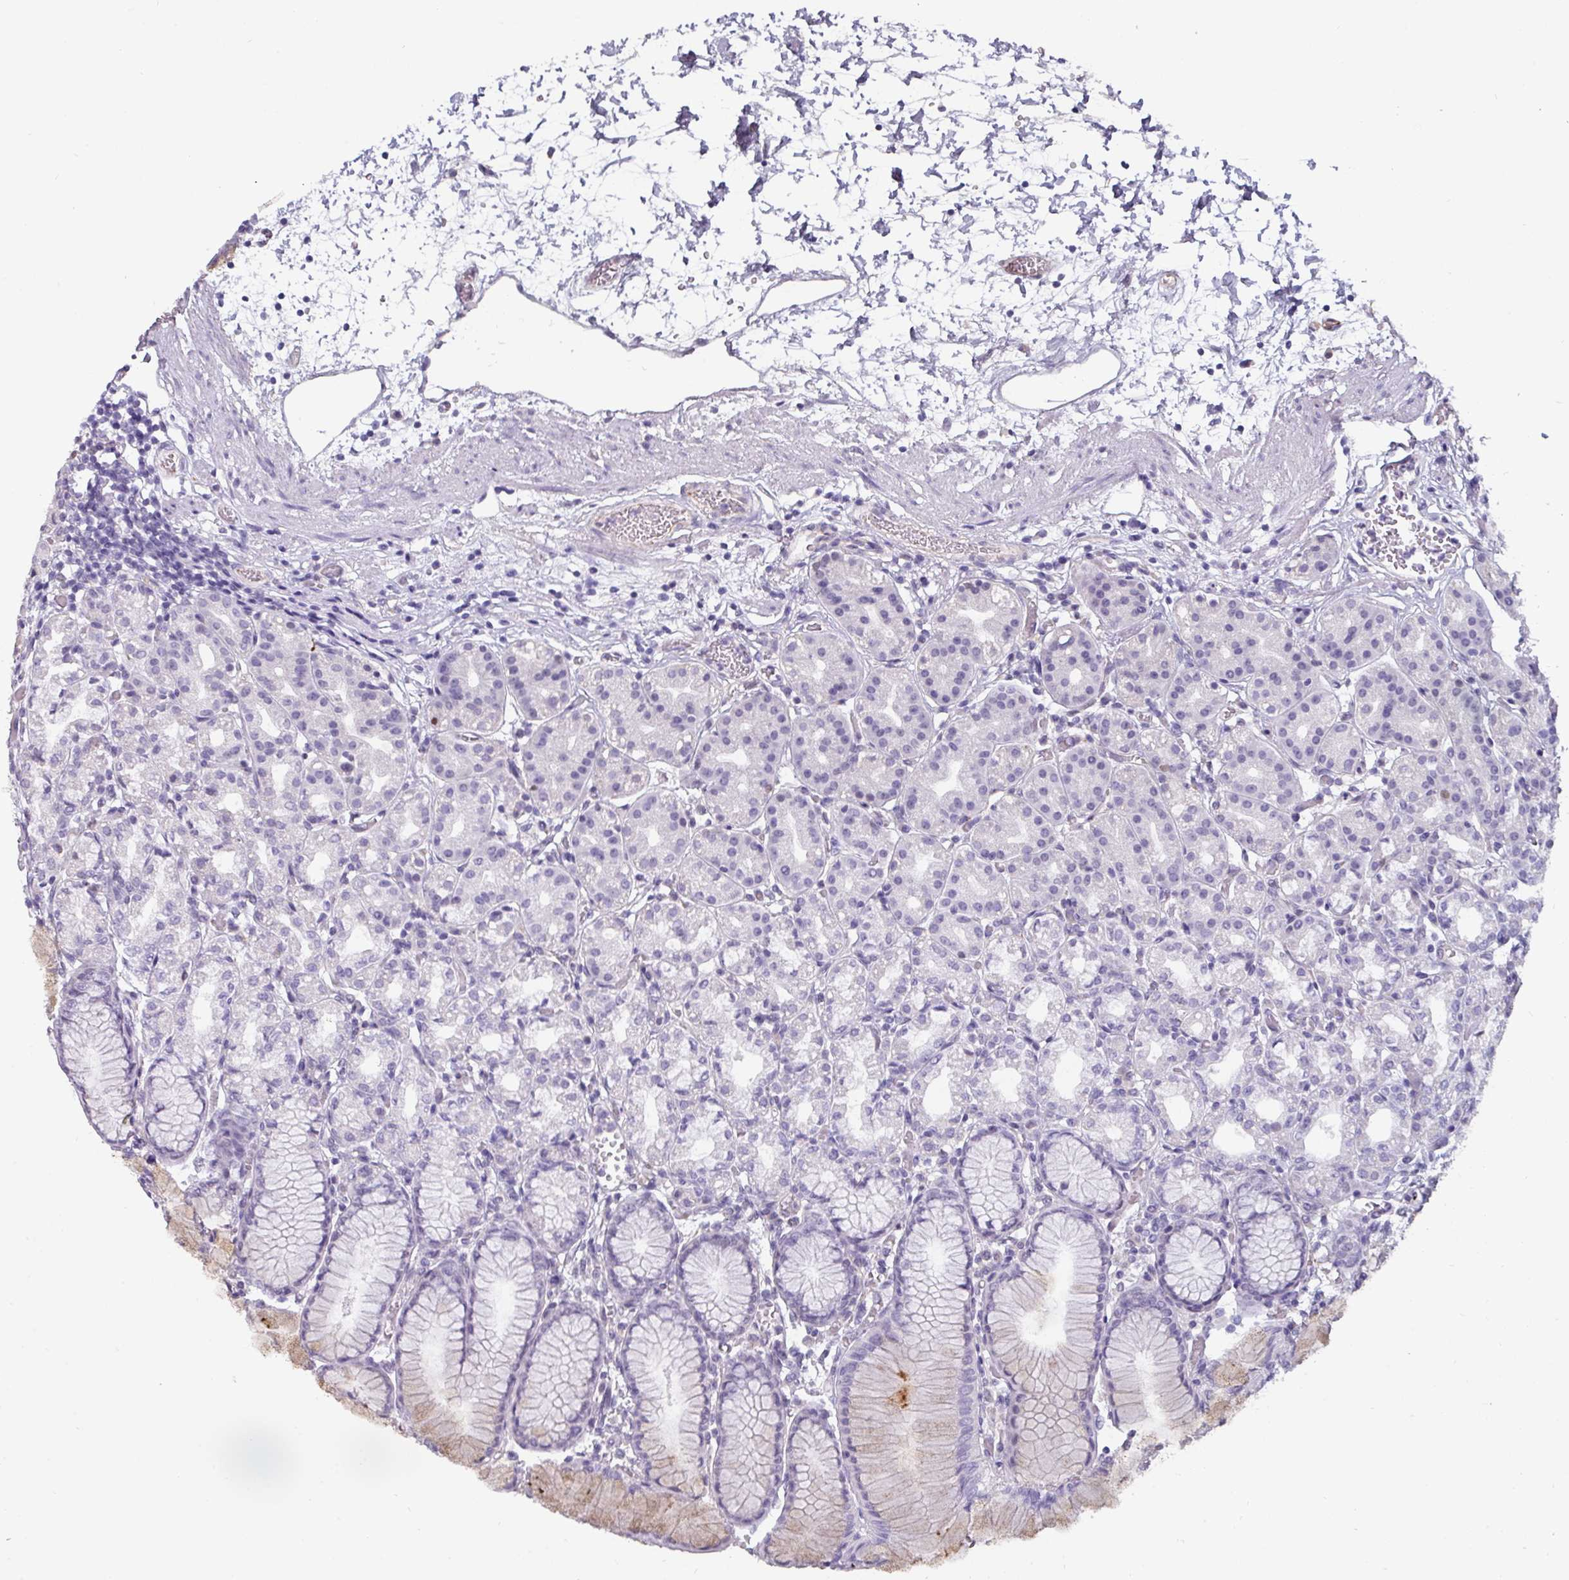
{"staining": {"intensity": "negative", "quantity": "none", "location": "none"}, "tissue": "stomach", "cell_type": "Glandular cells", "image_type": "normal", "snomed": [{"axis": "morphology", "description": "Normal tissue, NOS"}, {"axis": "topography", "description": "Stomach"}], "caption": "Glandular cells are negative for brown protein staining in normal stomach. Brightfield microscopy of immunohistochemistry (IHC) stained with DAB (3,3'-diaminobenzidine) (brown) and hematoxylin (blue), captured at high magnification.", "gene": "EYA3", "patient": {"sex": "female", "age": 57}}